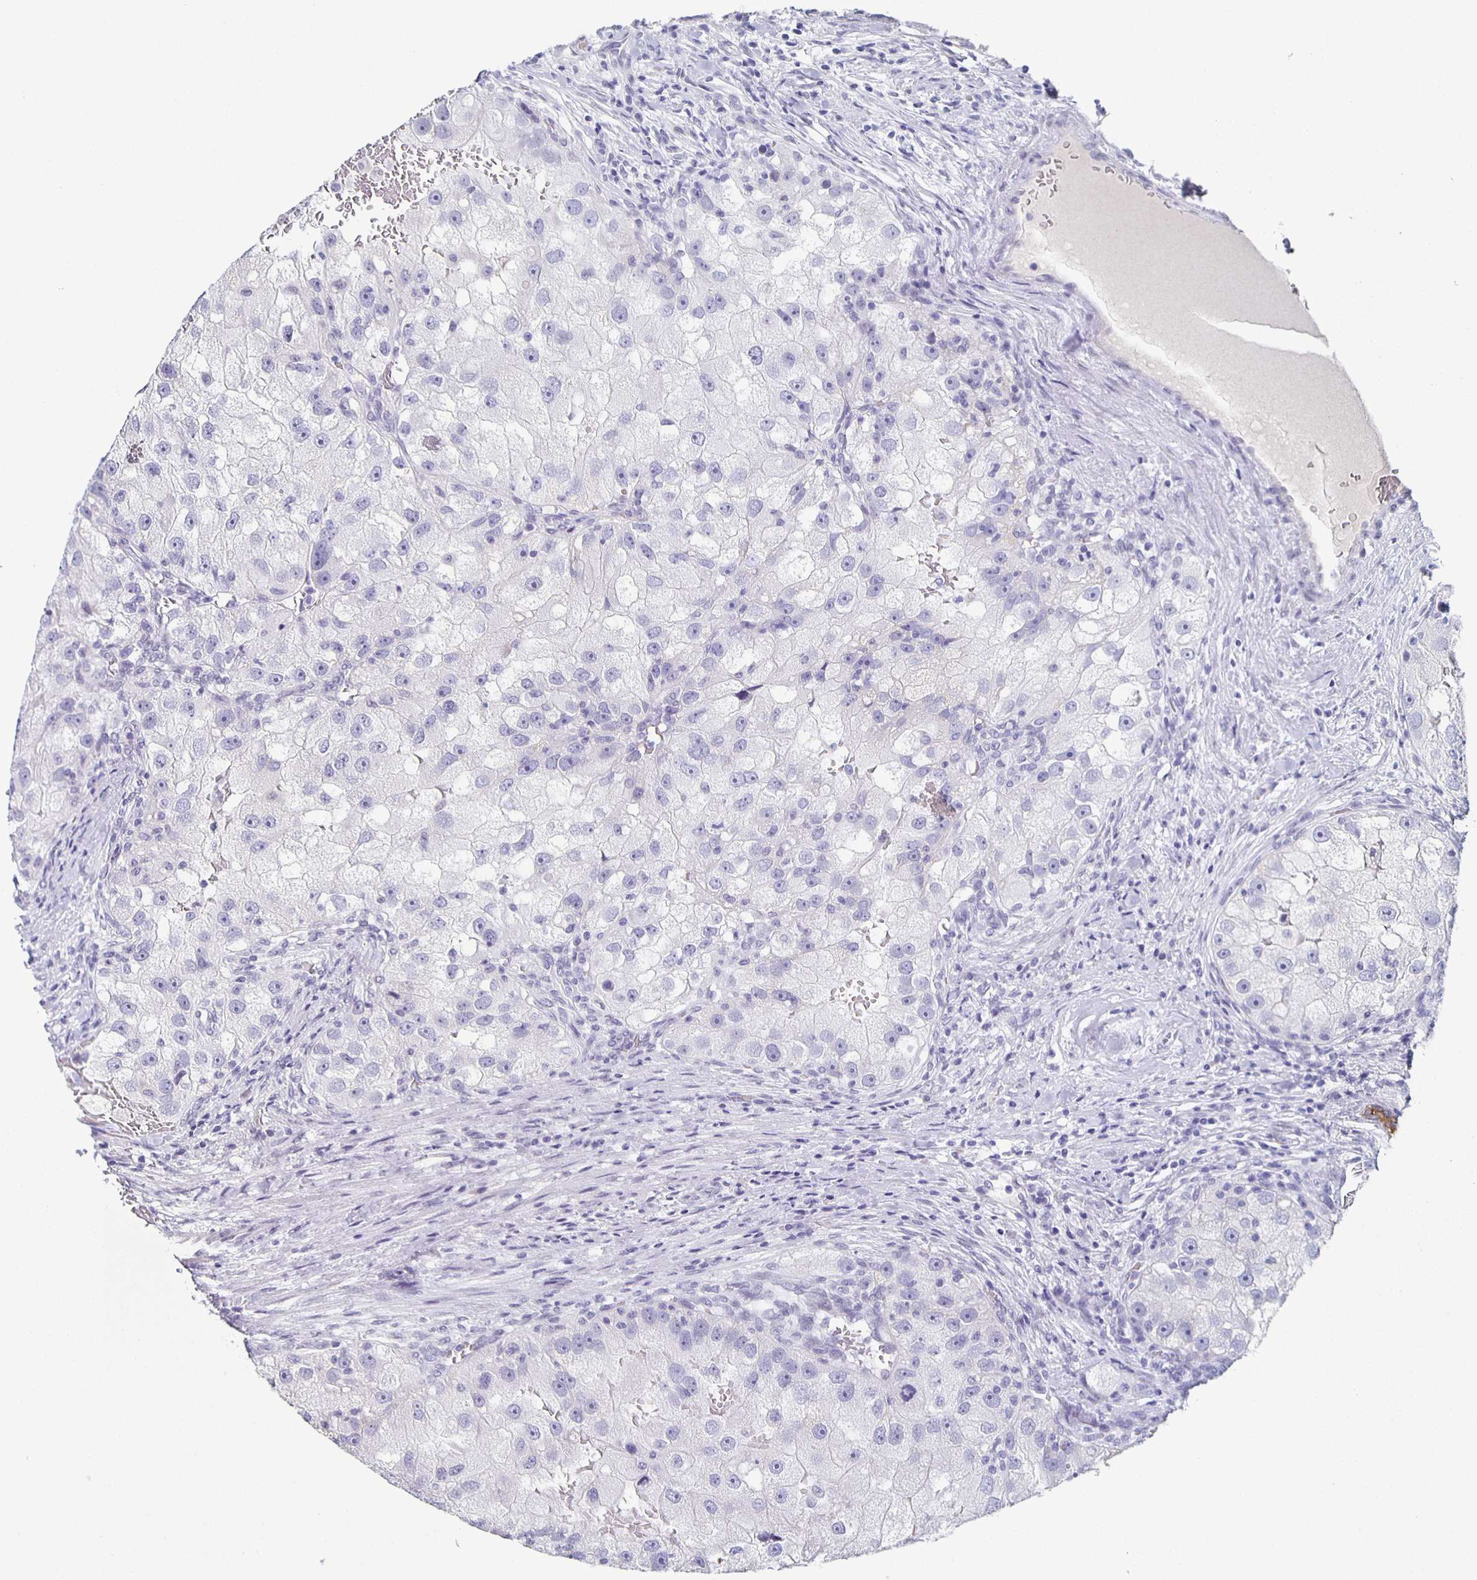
{"staining": {"intensity": "negative", "quantity": "none", "location": "none"}, "tissue": "renal cancer", "cell_type": "Tumor cells", "image_type": "cancer", "snomed": [{"axis": "morphology", "description": "Adenocarcinoma, NOS"}, {"axis": "topography", "description": "Kidney"}], "caption": "The immunohistochemistry micrograph has no significant positivity in tumor cells of renal cancer (adenocarcinoma) tissue. The staining was performed using DAB (3,3'-diaminobenzidine) to visualize the protein expression in brown, while the nuclei were stained in blue with hematoxylin (Magnification: 20x).", "gene": "CCDC17", "patient": {"sex": "male", "age": 63}}